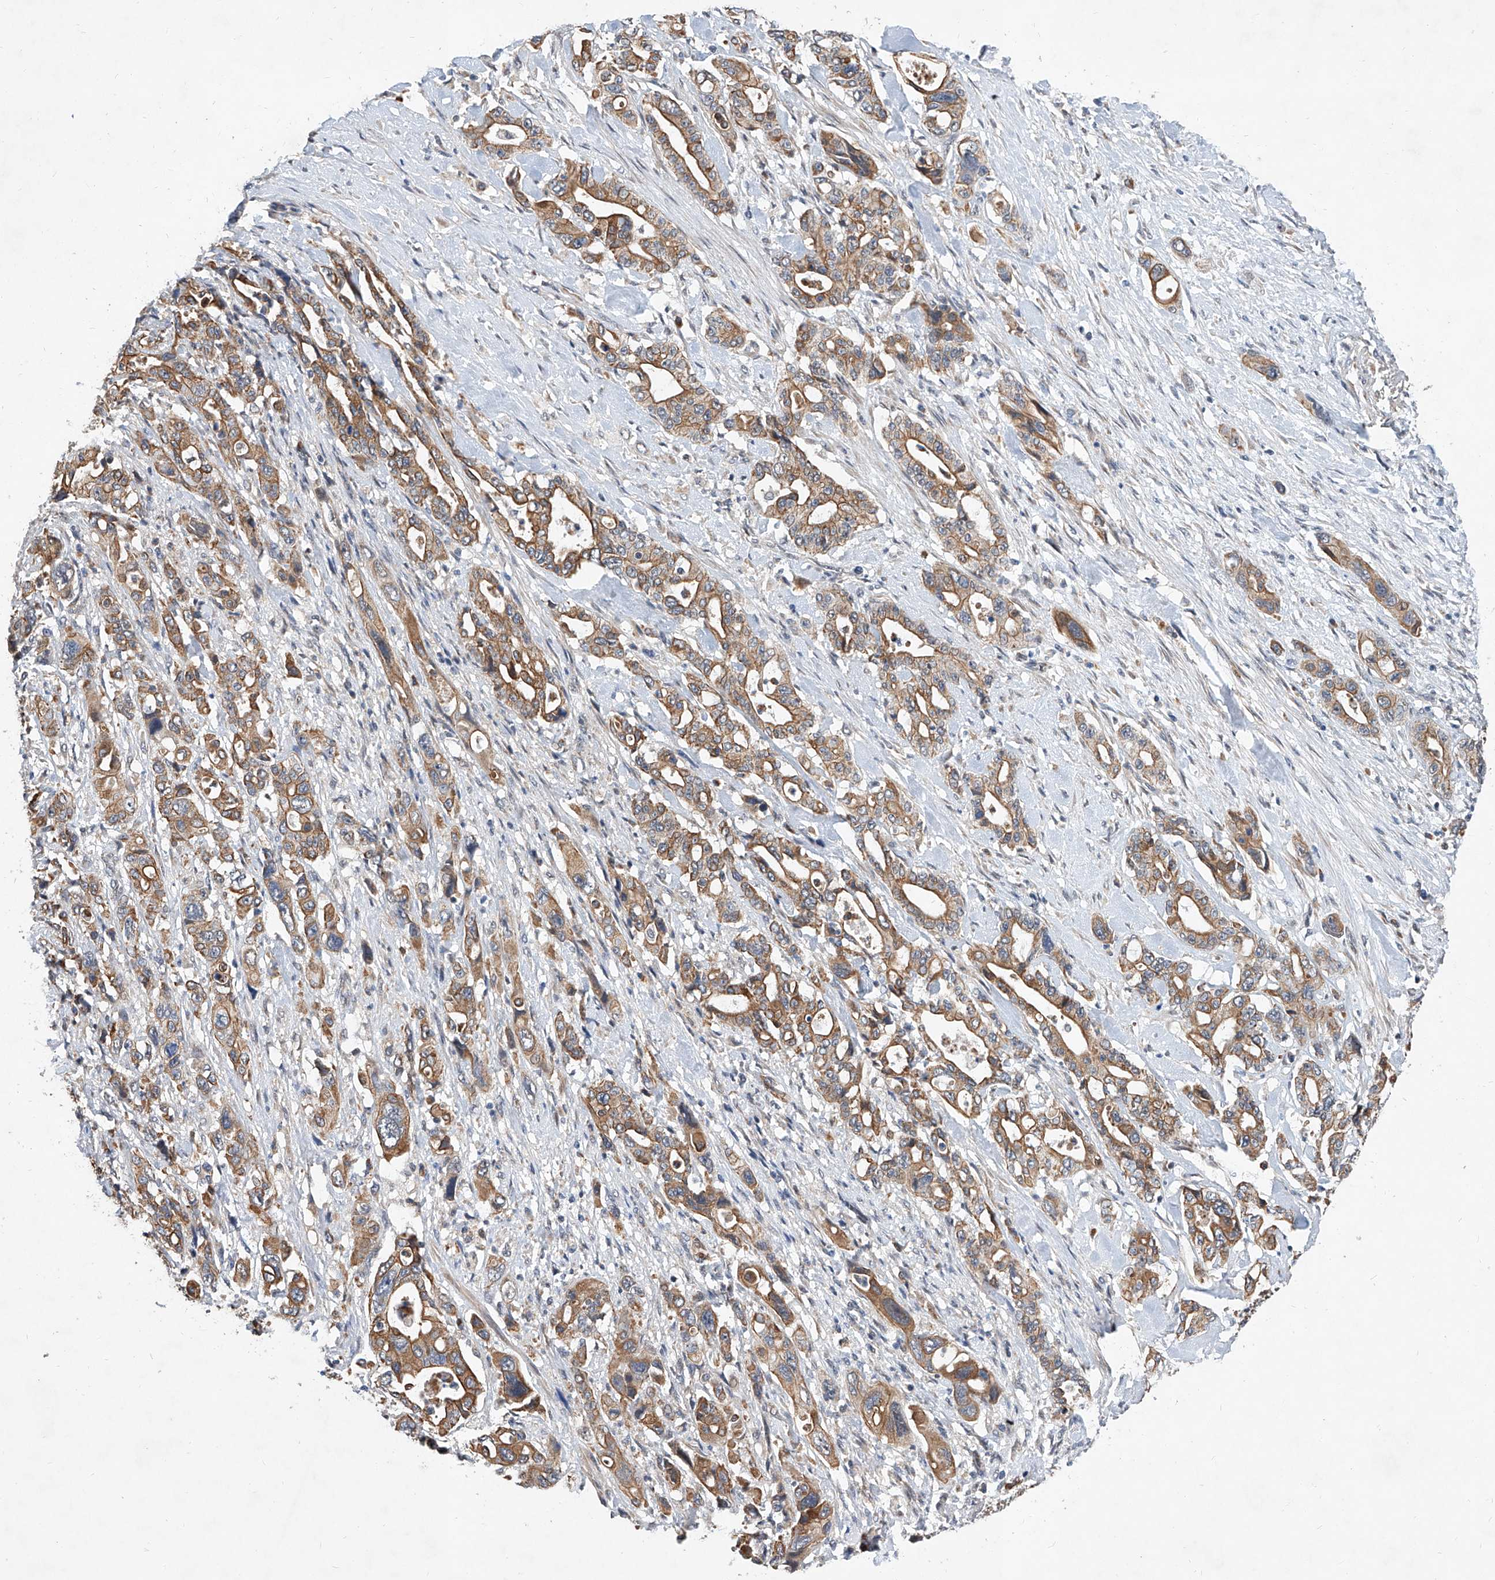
{"staining": {"intensity": "moderate", "quantity": ">75%", "location": "cytoplasmic/membranous"}, "tissue": "pancreatic cancer", "cell_type": "Tumor cells", "image_type": "cancer", "snomed": [{"axis": "morphology", "description": "Adenocarcinoma, NOS"}, {"axis": "topography", "description": "Pancreas"}], "caption": "The immunohistochemical stain shows moderate cytoplasmic/membranous expression in tumor cells of pancreatic cancer tissue.", "gene": "MFSD4B", "patient": {"sex": "male", "age": 46}}